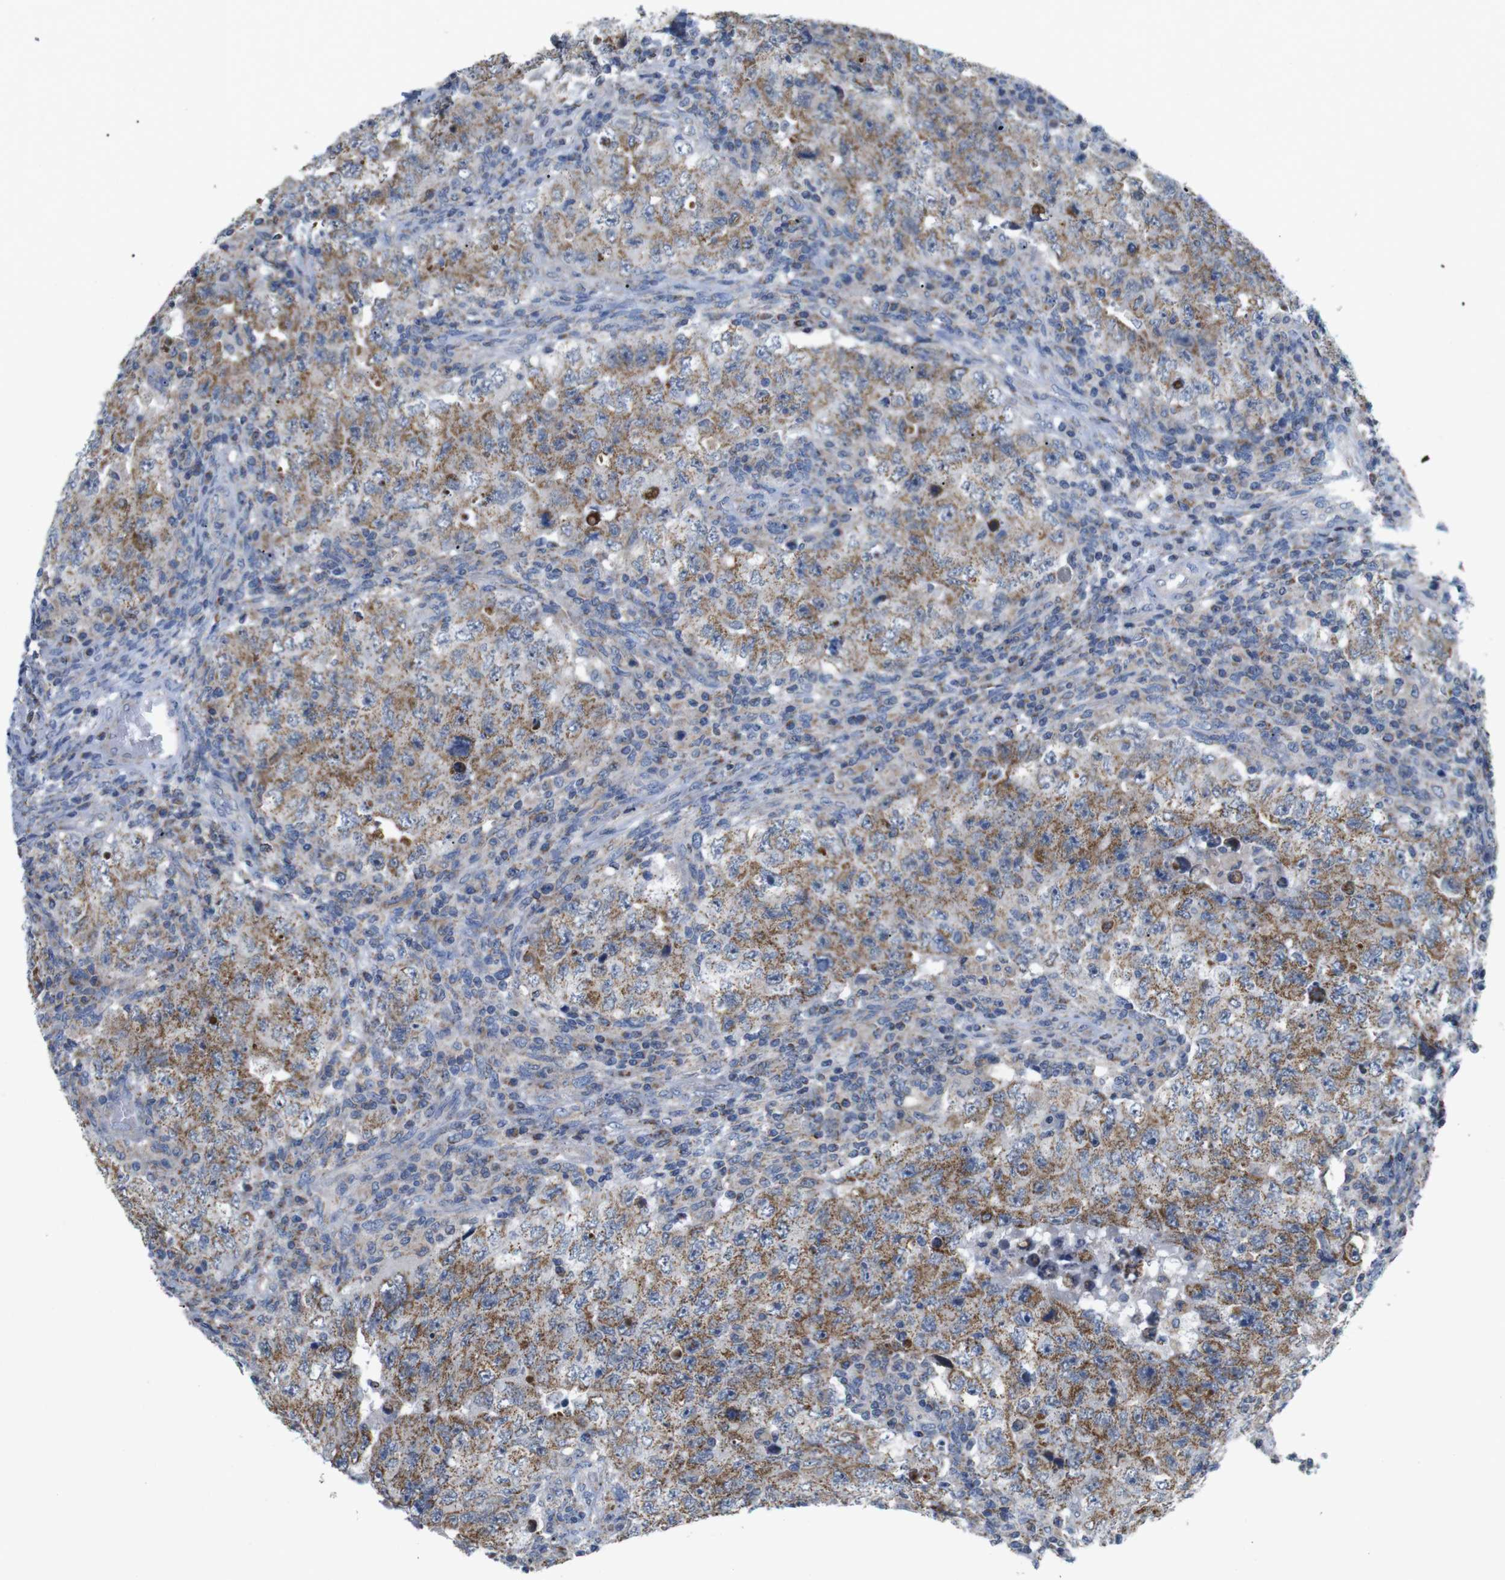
{"staining": {"intensity": "moderate", "quantity": ">75%", "location": "cytoplasmic/membranous"}, "tissue": "testis cancer", "cell_type": "Tumor cells", "image_type": "cancer", "snomed": [{"axis": "morphology", "description": "Carcinoma, Embryonal, NOS"}, {"axis": "topography", "description": "Testis"}], "caption": "An image of embryonal carcinoma (testis) stained for a protein exhibits moderate cytoplasmic/membranous brown staining in tumor cells.", "gene": "F2RL1", "patient": {"sex": "male", "age": 26}}